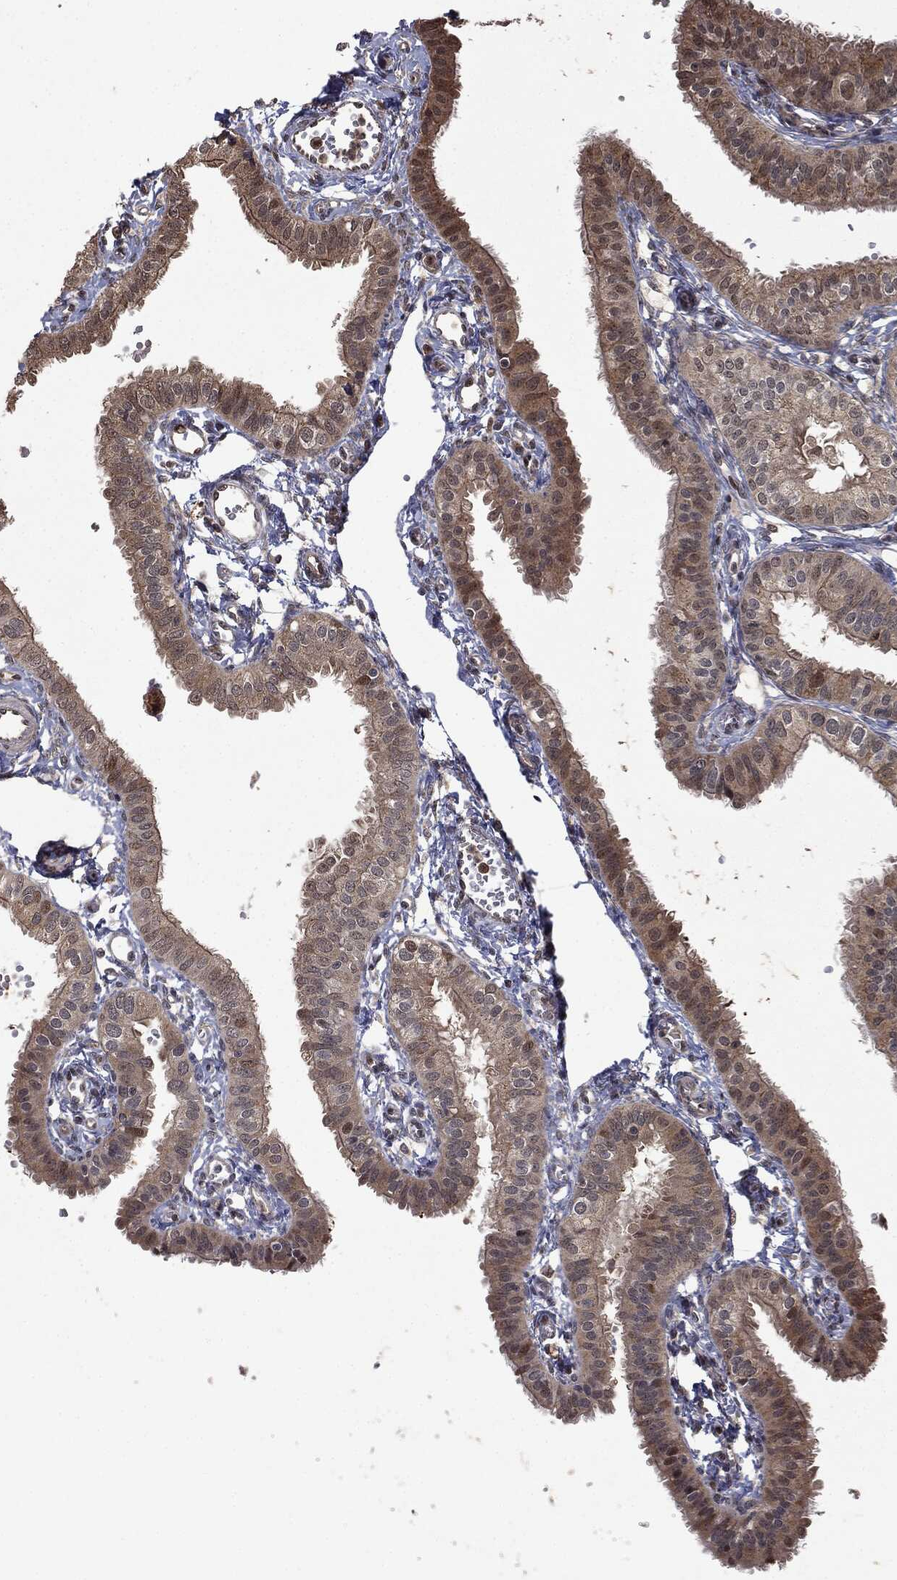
{"staining": {"intensity": "moderate", "quantity": "<25%", "location": "cytoplasmic/membranous,nuclear"}, "tissue": "fallopian tube", "cell_type": "Glandular cells", "image_type": "normal", "snomed": [{"axis": "morphology", "description": "Normal tissue, NOS"}, {"axis": "topography", "description": "Fallopian tube"}, {"axis": "topography", "description": "Ovary"}], "caption": "Normal fallopian tube displays moderate cytoplasmic/membranous,nuclear expression in approximately <25% of glandular cells Using DAB (brown) and hematoxylin (blue) stains, captured at high magnification using brightfield microscopy..", "gene": "ZNHIT6", "patient": {"sex": "female", "age": 49}}